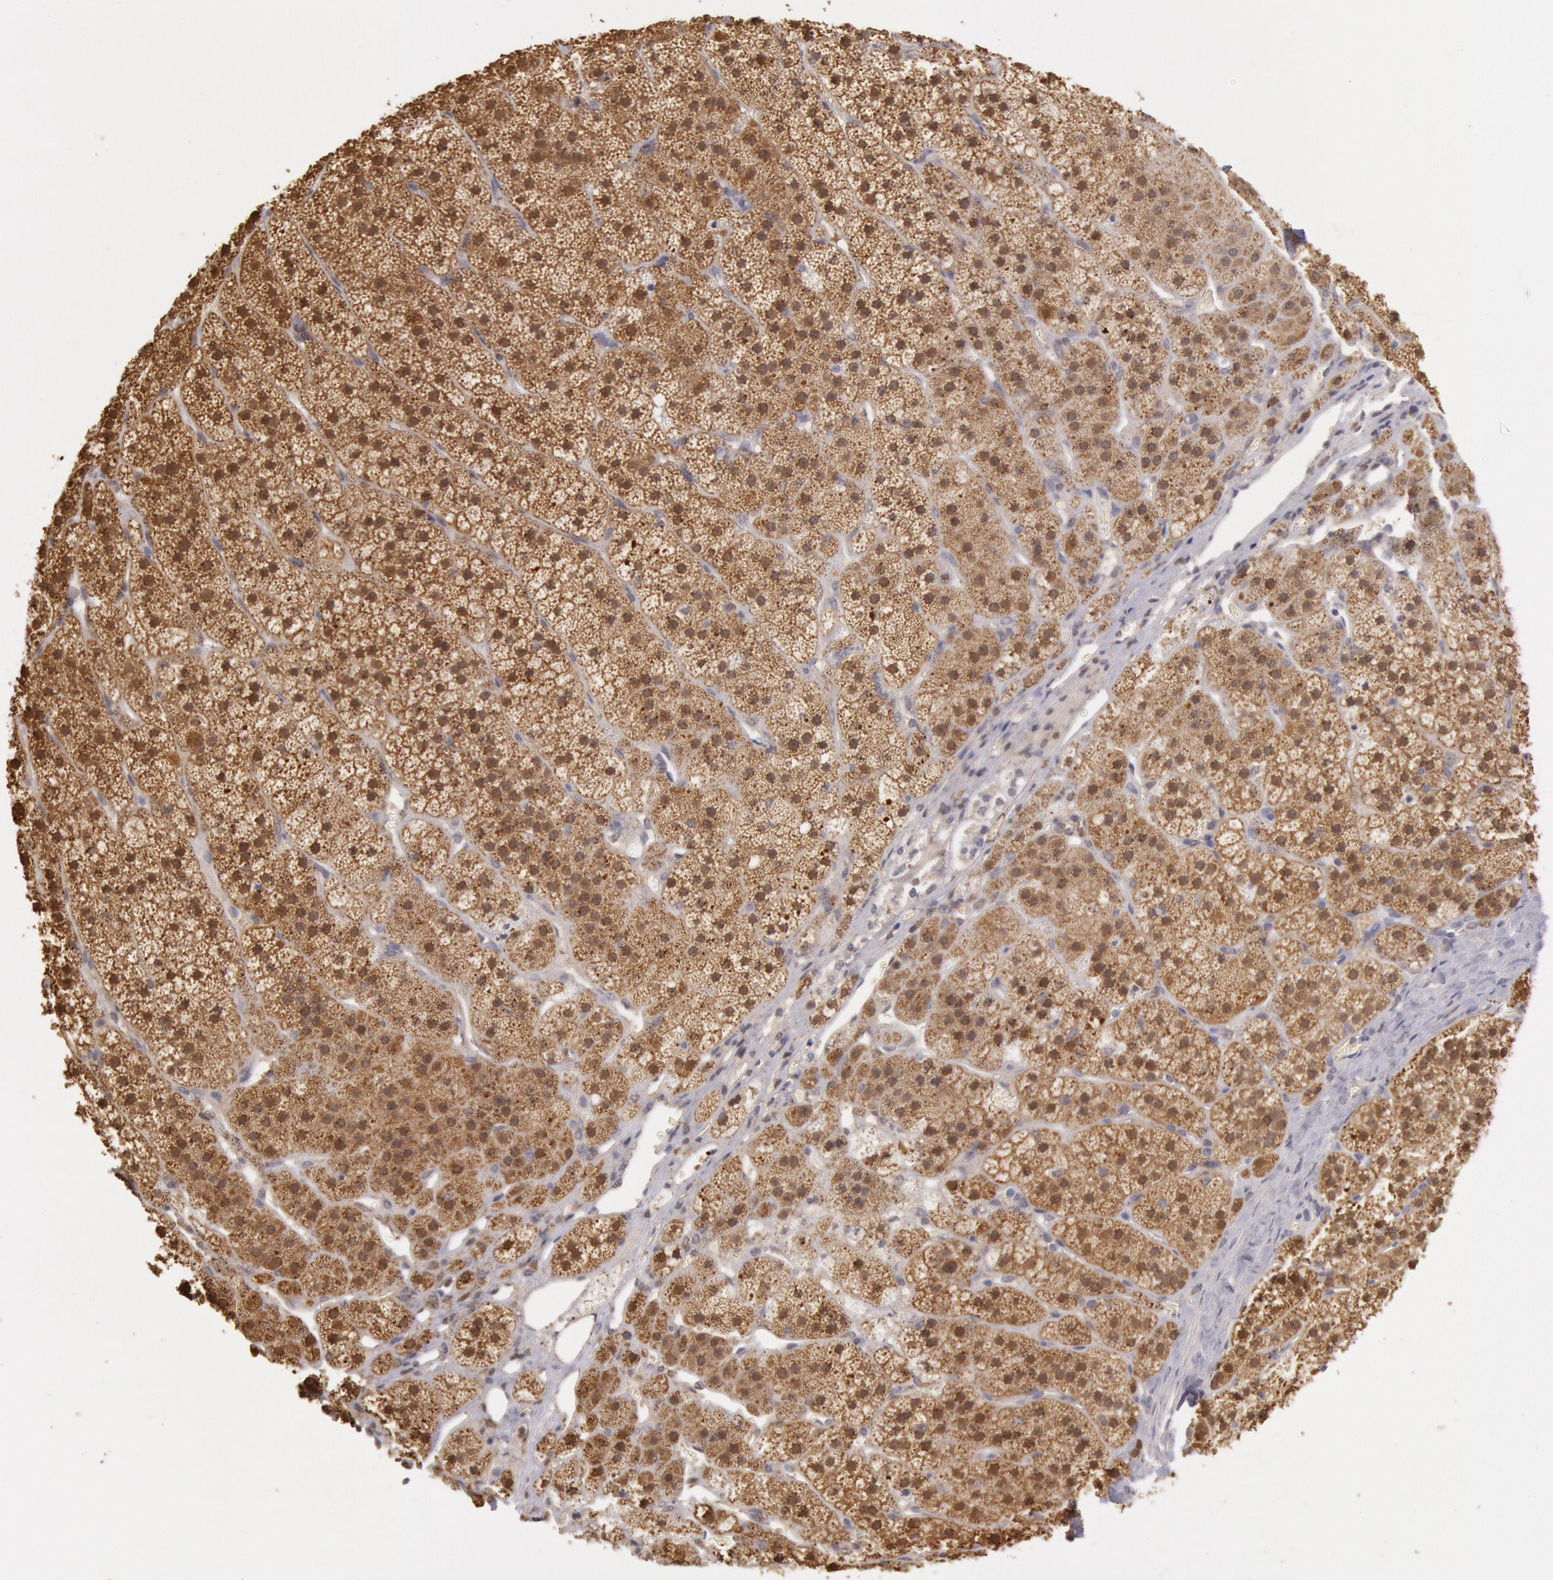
{"staining": {"intensity": "moderate", "quantity": ">75%", "location": "cytoplasmic/membranous"}, "tissue": "adrenal gland", "cell_type": "Glandular cells", "image_type": "normal", "snomed": [{"axis": "morphology", "description": "Normal tissue, NOS"}, {"axis": "topography", "description": "Adrenal gland"}], "caption": "A brown stain highlights moderate cytoplasmic/membranous expression of a protein in glandular cells of normal adrenal gland. Nuclei are stained in blue.", "gene": "MPST", "patient": {"sex": "female", "age": 44}}